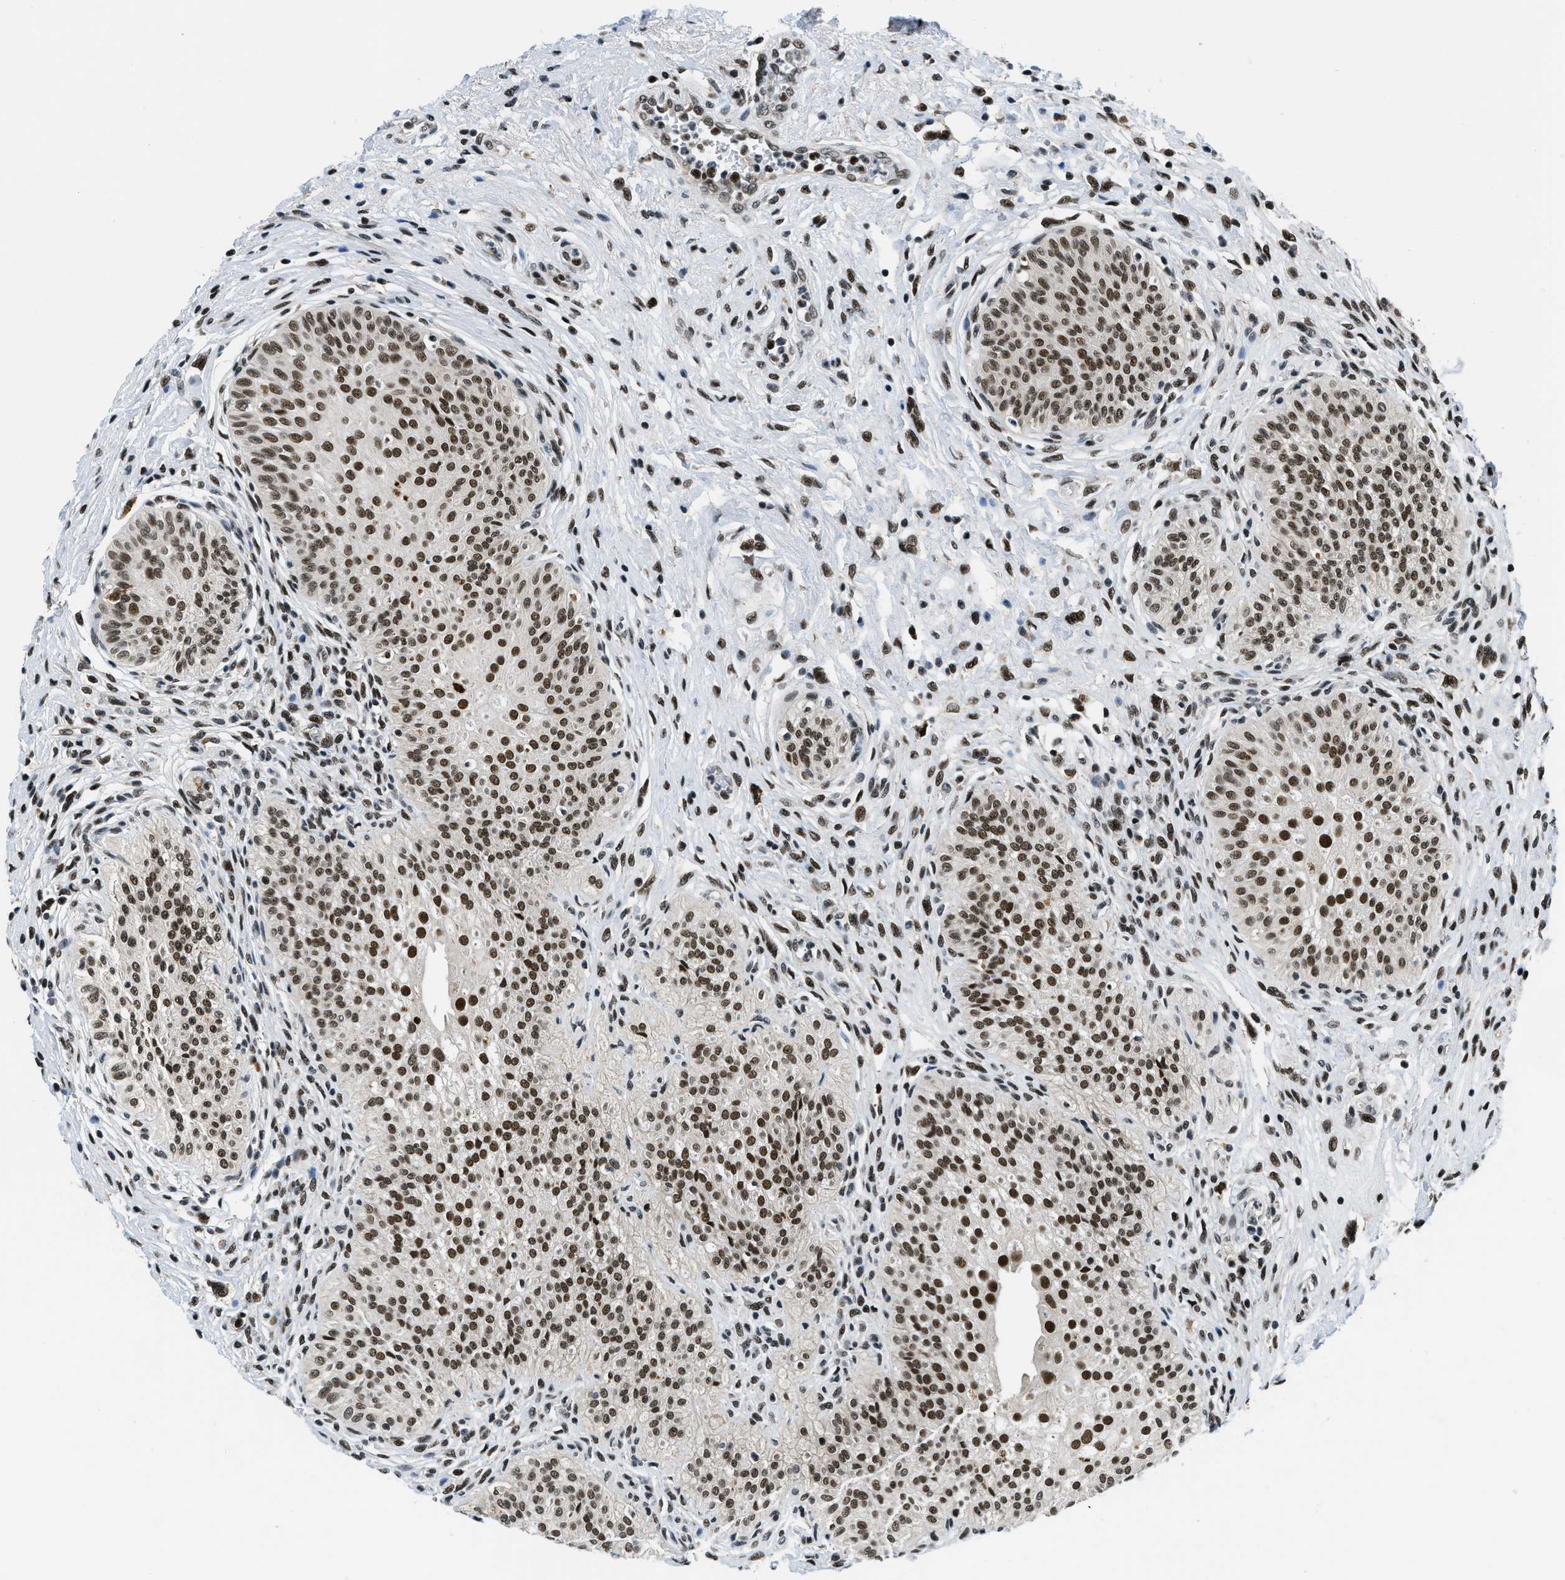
{"staining": {"intensity": "strong", "quantity": ">75%", "location": "nuclear"}, "tissue": "urinary bladder", "cell_type": "Urothelial cells", "image_type": "normal", "snomed": [{"axis": "morphology", "description": "Normal tissue, NOS"}, {"axis": "topography", "description": "Urinary bladder"}], "caption": "Strong nuclear protein positivity is identified in about >75% of urothelial cells in urinary bladder.", "gene": "KDM3B", "patient": {"sex": "male", "age": 46}}